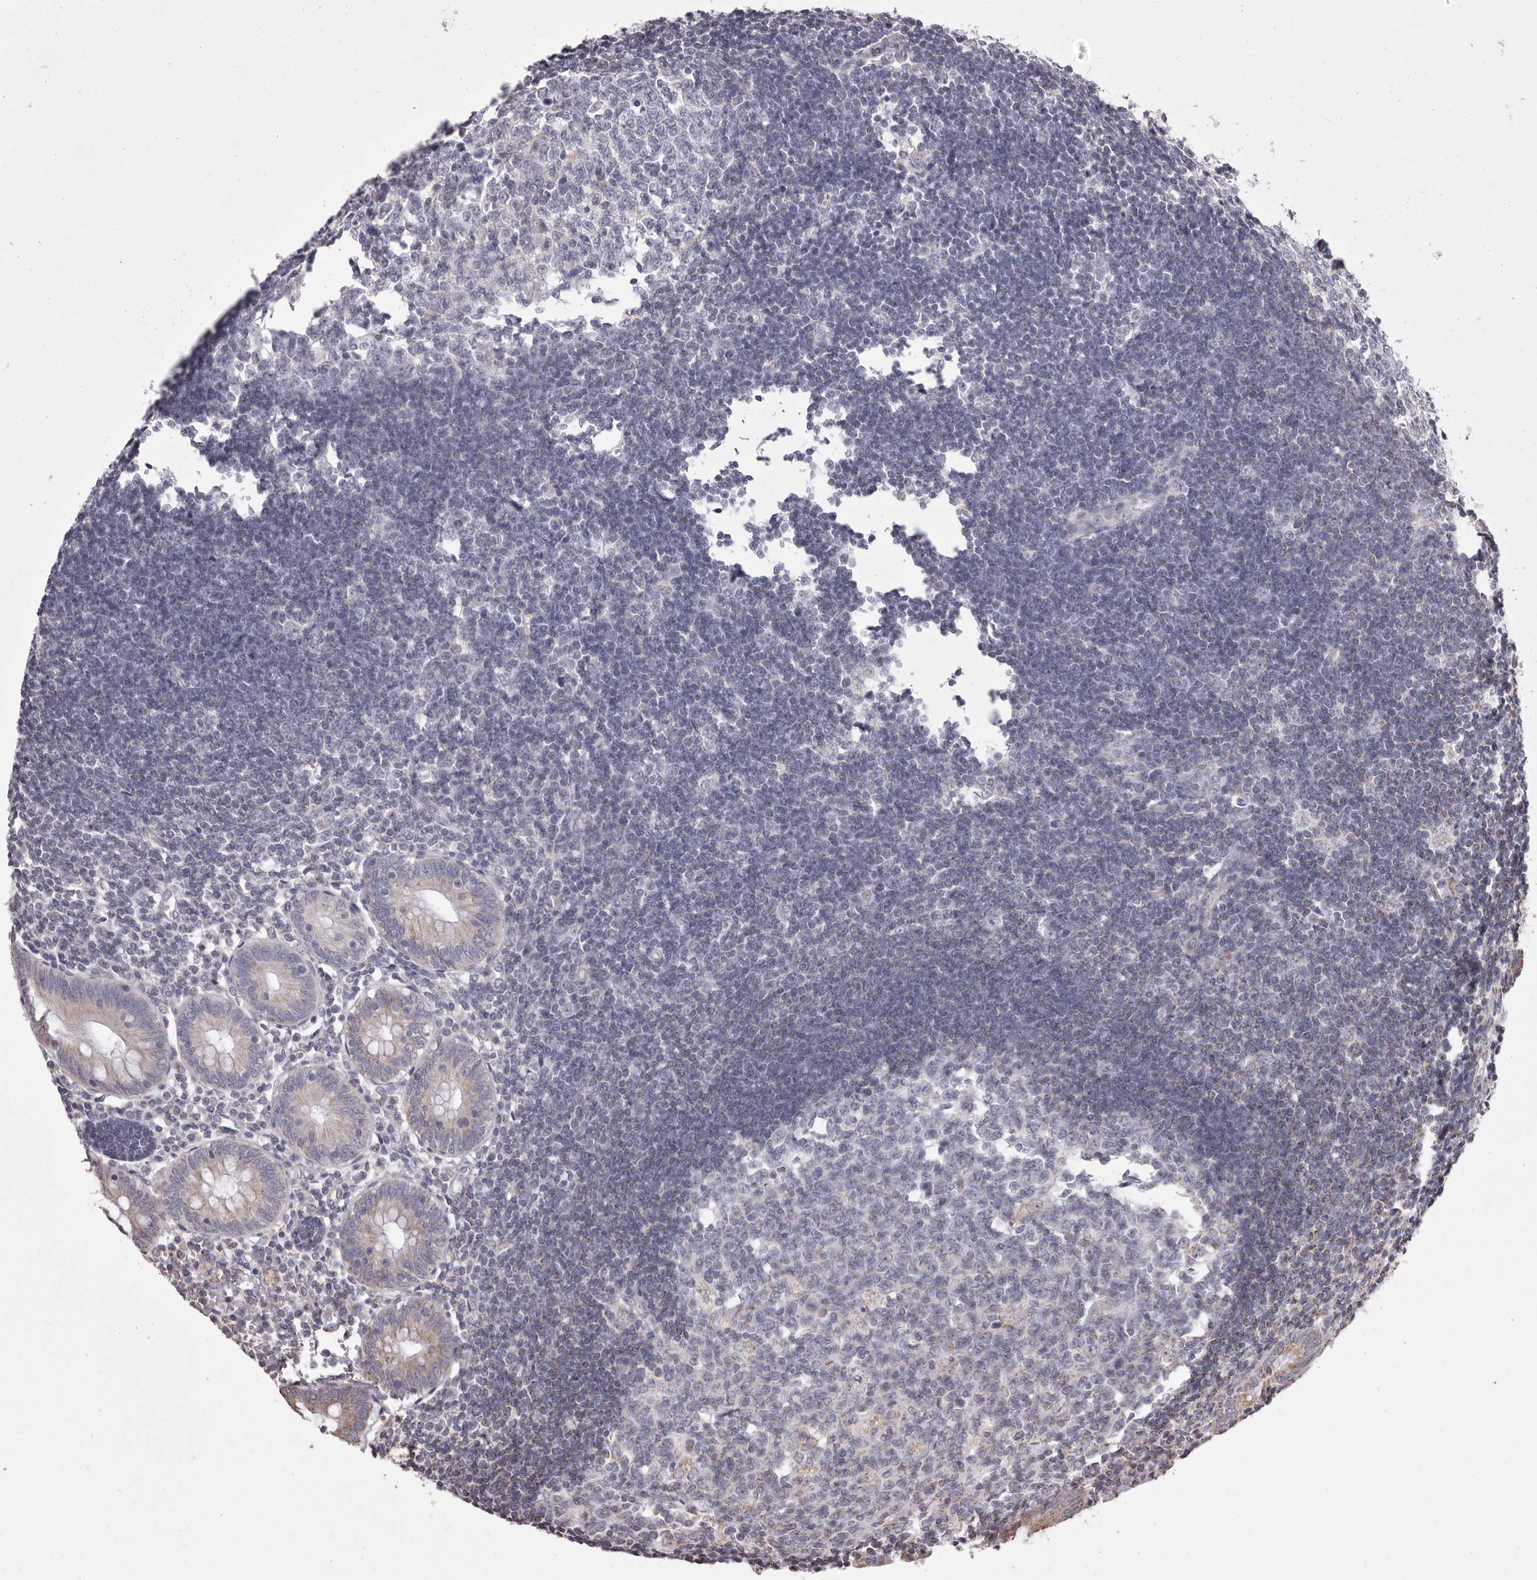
{"staining": {"intensity": "moderate", "quantity": ">75%", "location": "cytoplasmic/membranous"}, "tissue": "appendix", "cell_type": "Glandular cells", "image_type": "normal", "snomed": [{"axis": "morphology", "description": "Normal tissue, NOS"}, {"axis": "topography", "description": "Appendix"}], "caption": "Approximately >75% of glandular cells in benign appendix demonstrate moderate cytoplasmic/membranous protein staining as visualized by brown immunohistochemical staining.", "gene": "CHRM2", "patient": {"sex": "female", "age": 54}}